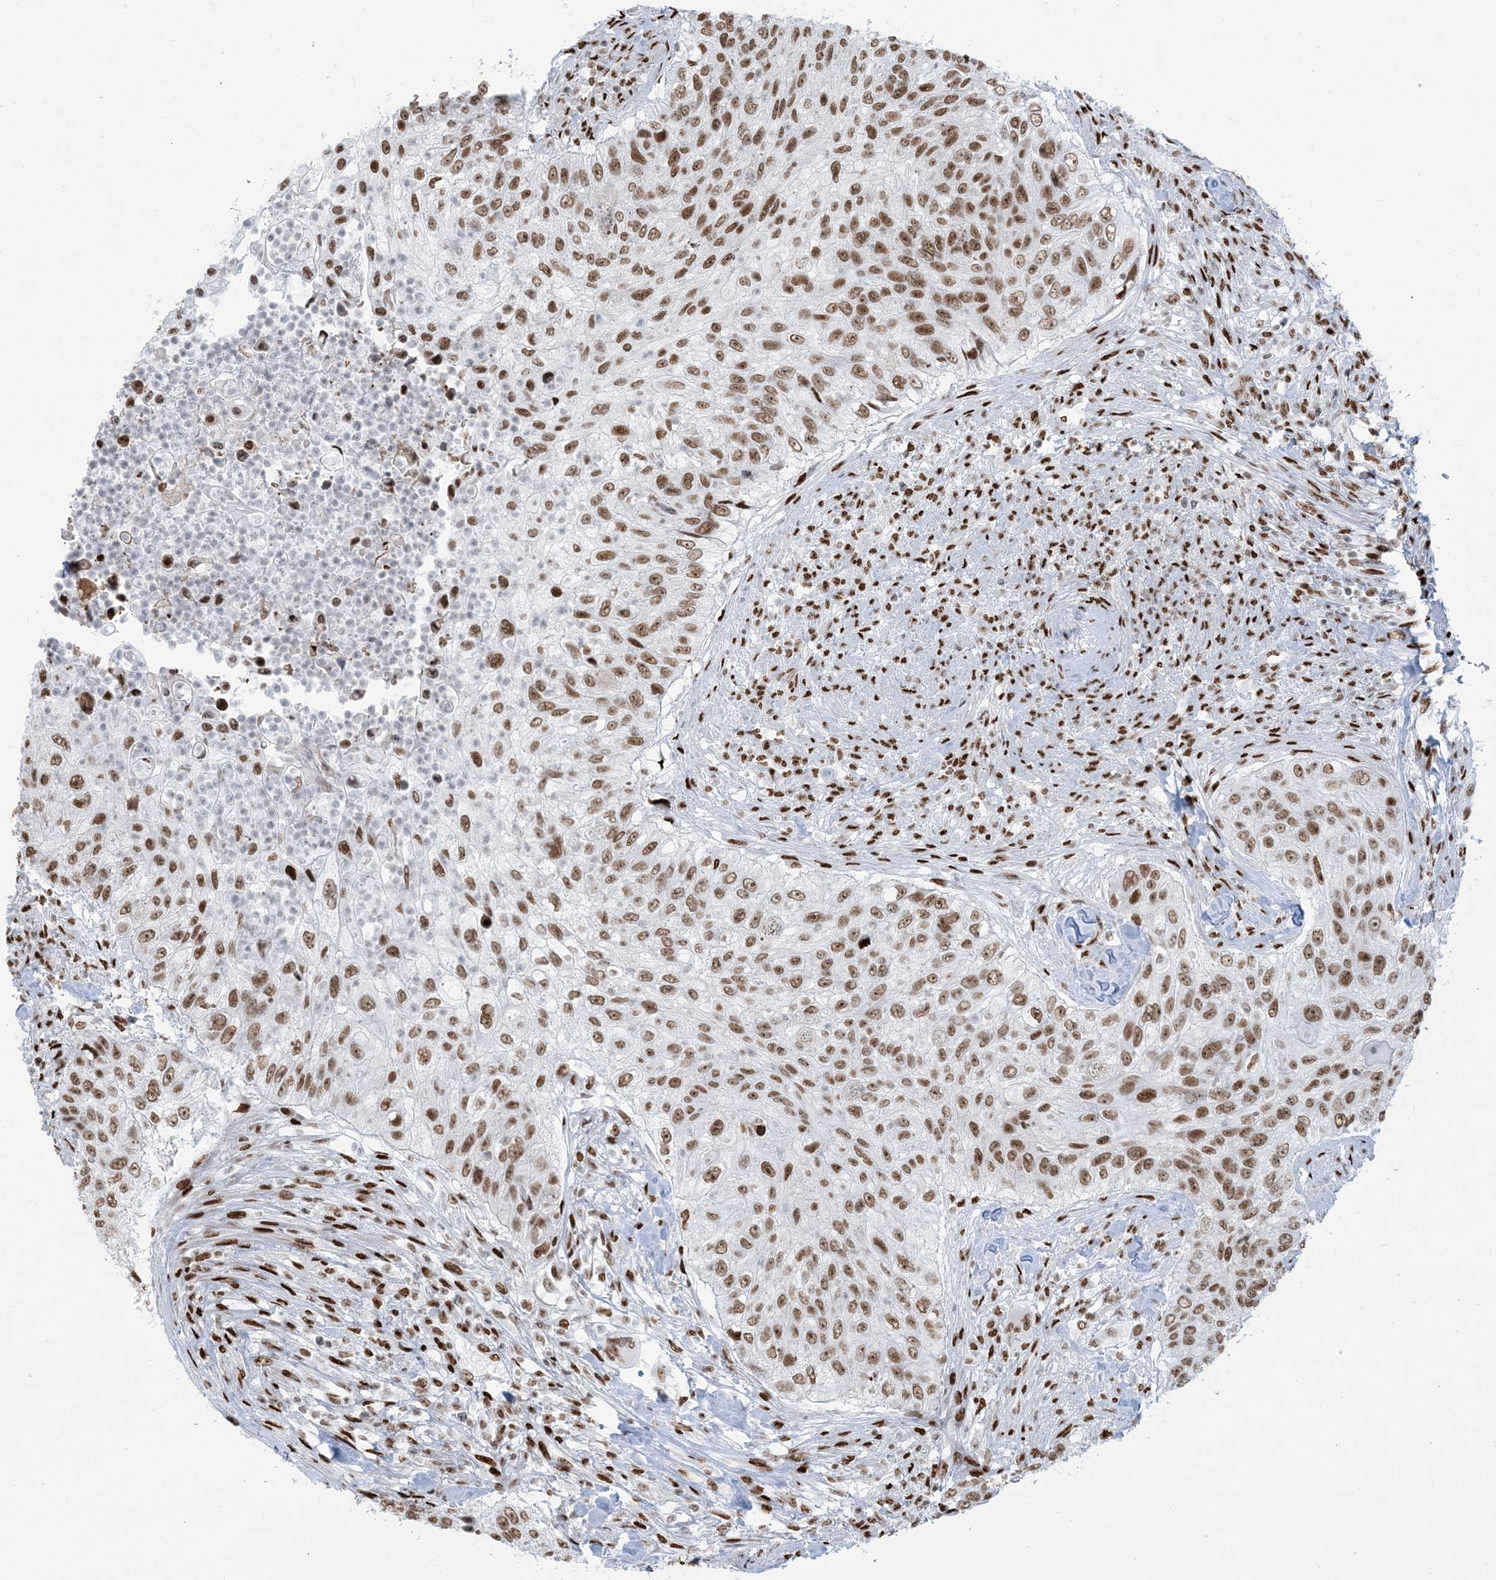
{"staining": {"intensity": "moderate", "quantity": ">75%", "location": "nuclear"}, "tissue": "urothelial cancer", "cell_type": "Tumor cells", "image_type": "cancer", "snomed": [{"axis": "morphology", "description": "Urothelial carcinoma, High grade"}, {"axis": "topography", "description": "Urinary bladder"}], "caption": "The photomicrograph shows immunohistochemical staining of urothelial carcinoma (high-grade). There is moderate nuclear expression is present in approximately >75% of tumor cells.", "gene": "STAG1", "patient": {"sex": "female", "age": 60}}